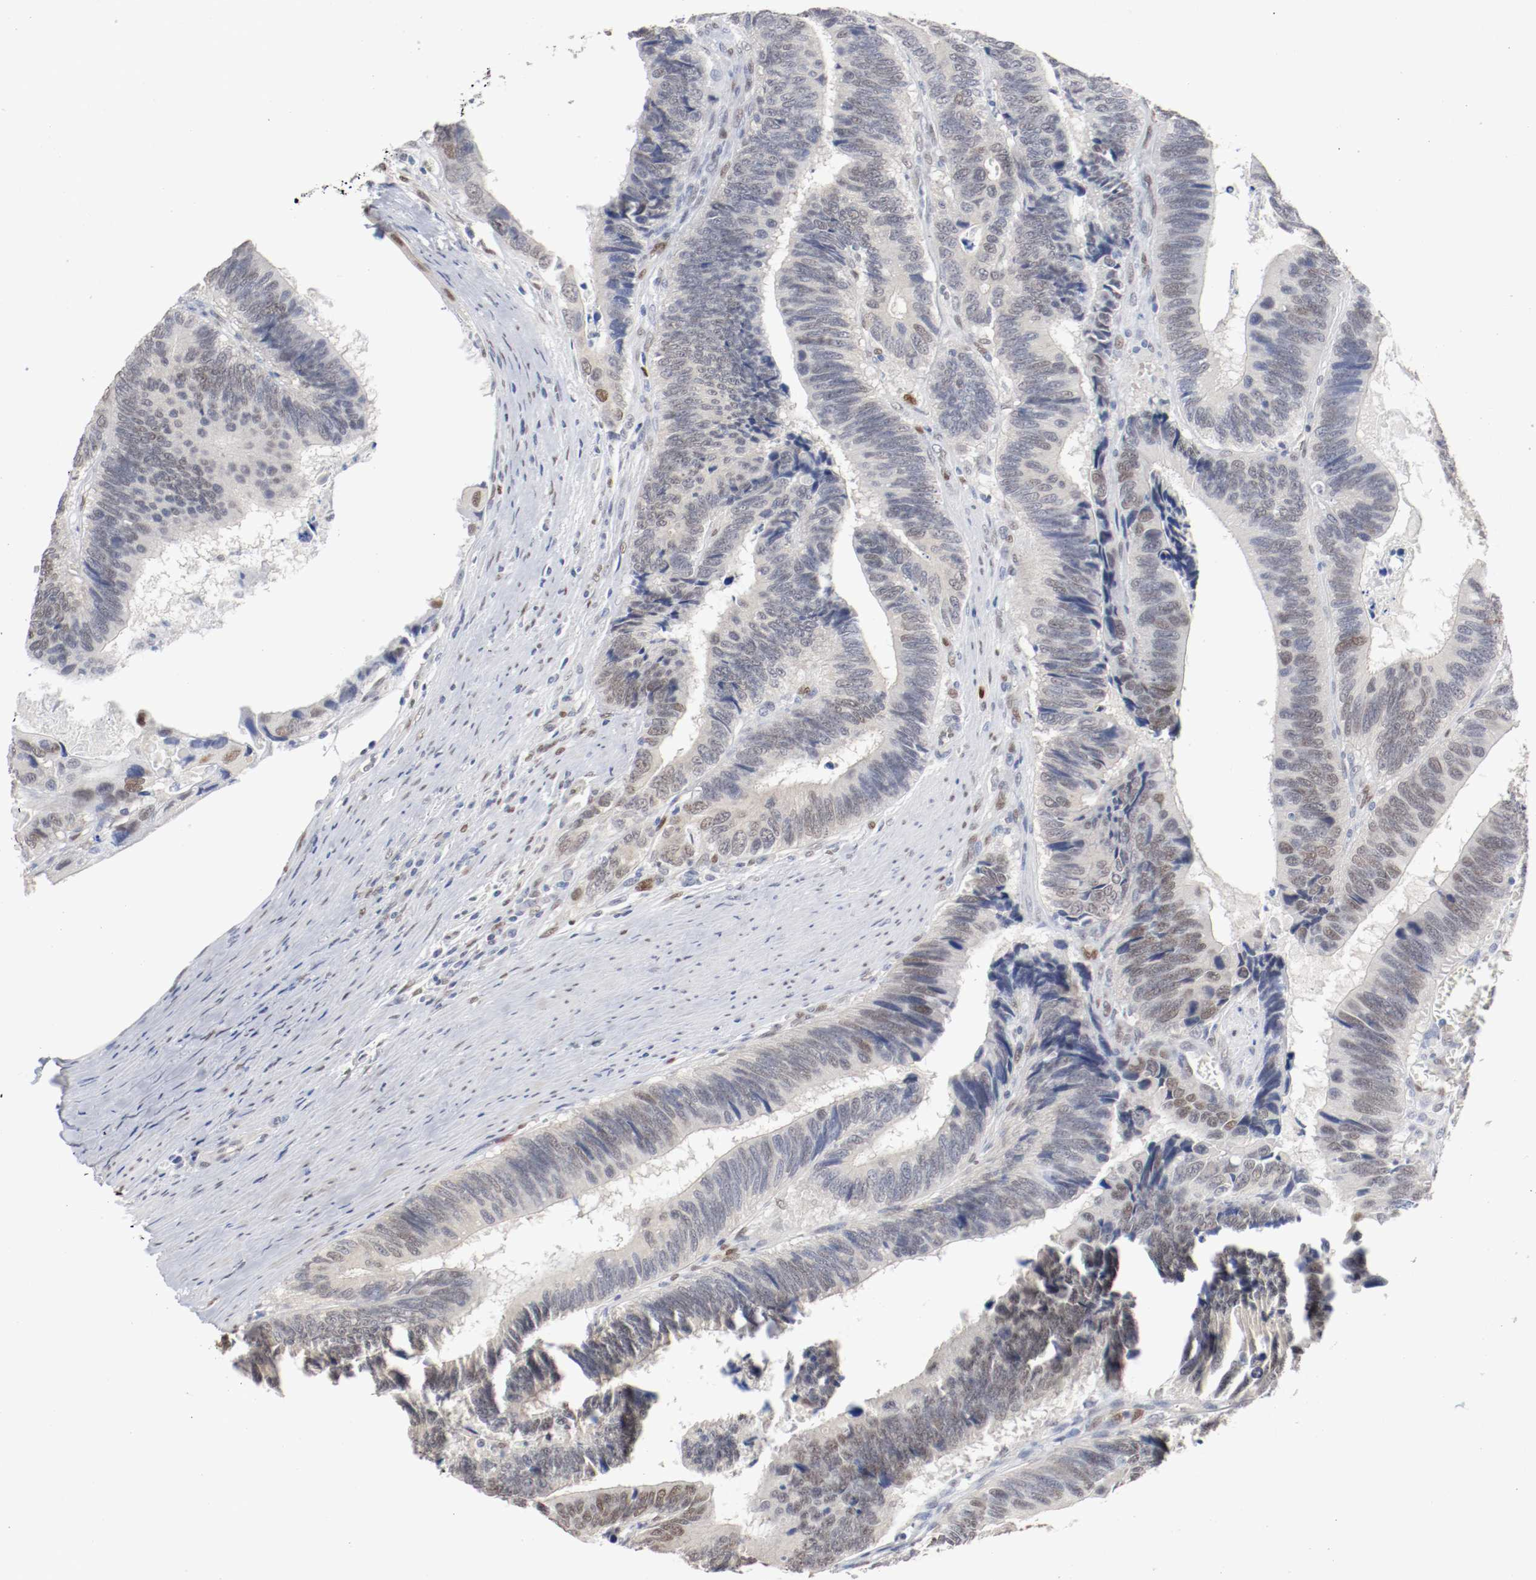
{"staining": {"intensity": "moderate", "quantity": "<25%", "location": "nuclear"}, "tissue": "colorectal cancer", "cell_type": "Tumor cells", "image_type": "cancer", "snomed": [{"axis": "morphology", "description": "Adenocarcinoma, NOS"}, {"axis": "topography", "description": "Colon"}], "caption": "There is low levels of moderate nuclear positivity in tumor cells of adenocarcinoma (colorectal), as demonstrated by immunohistochemical staining (brown color).", "gene": "FOSL2", "patient": {"sex": "male", "age": 72}}